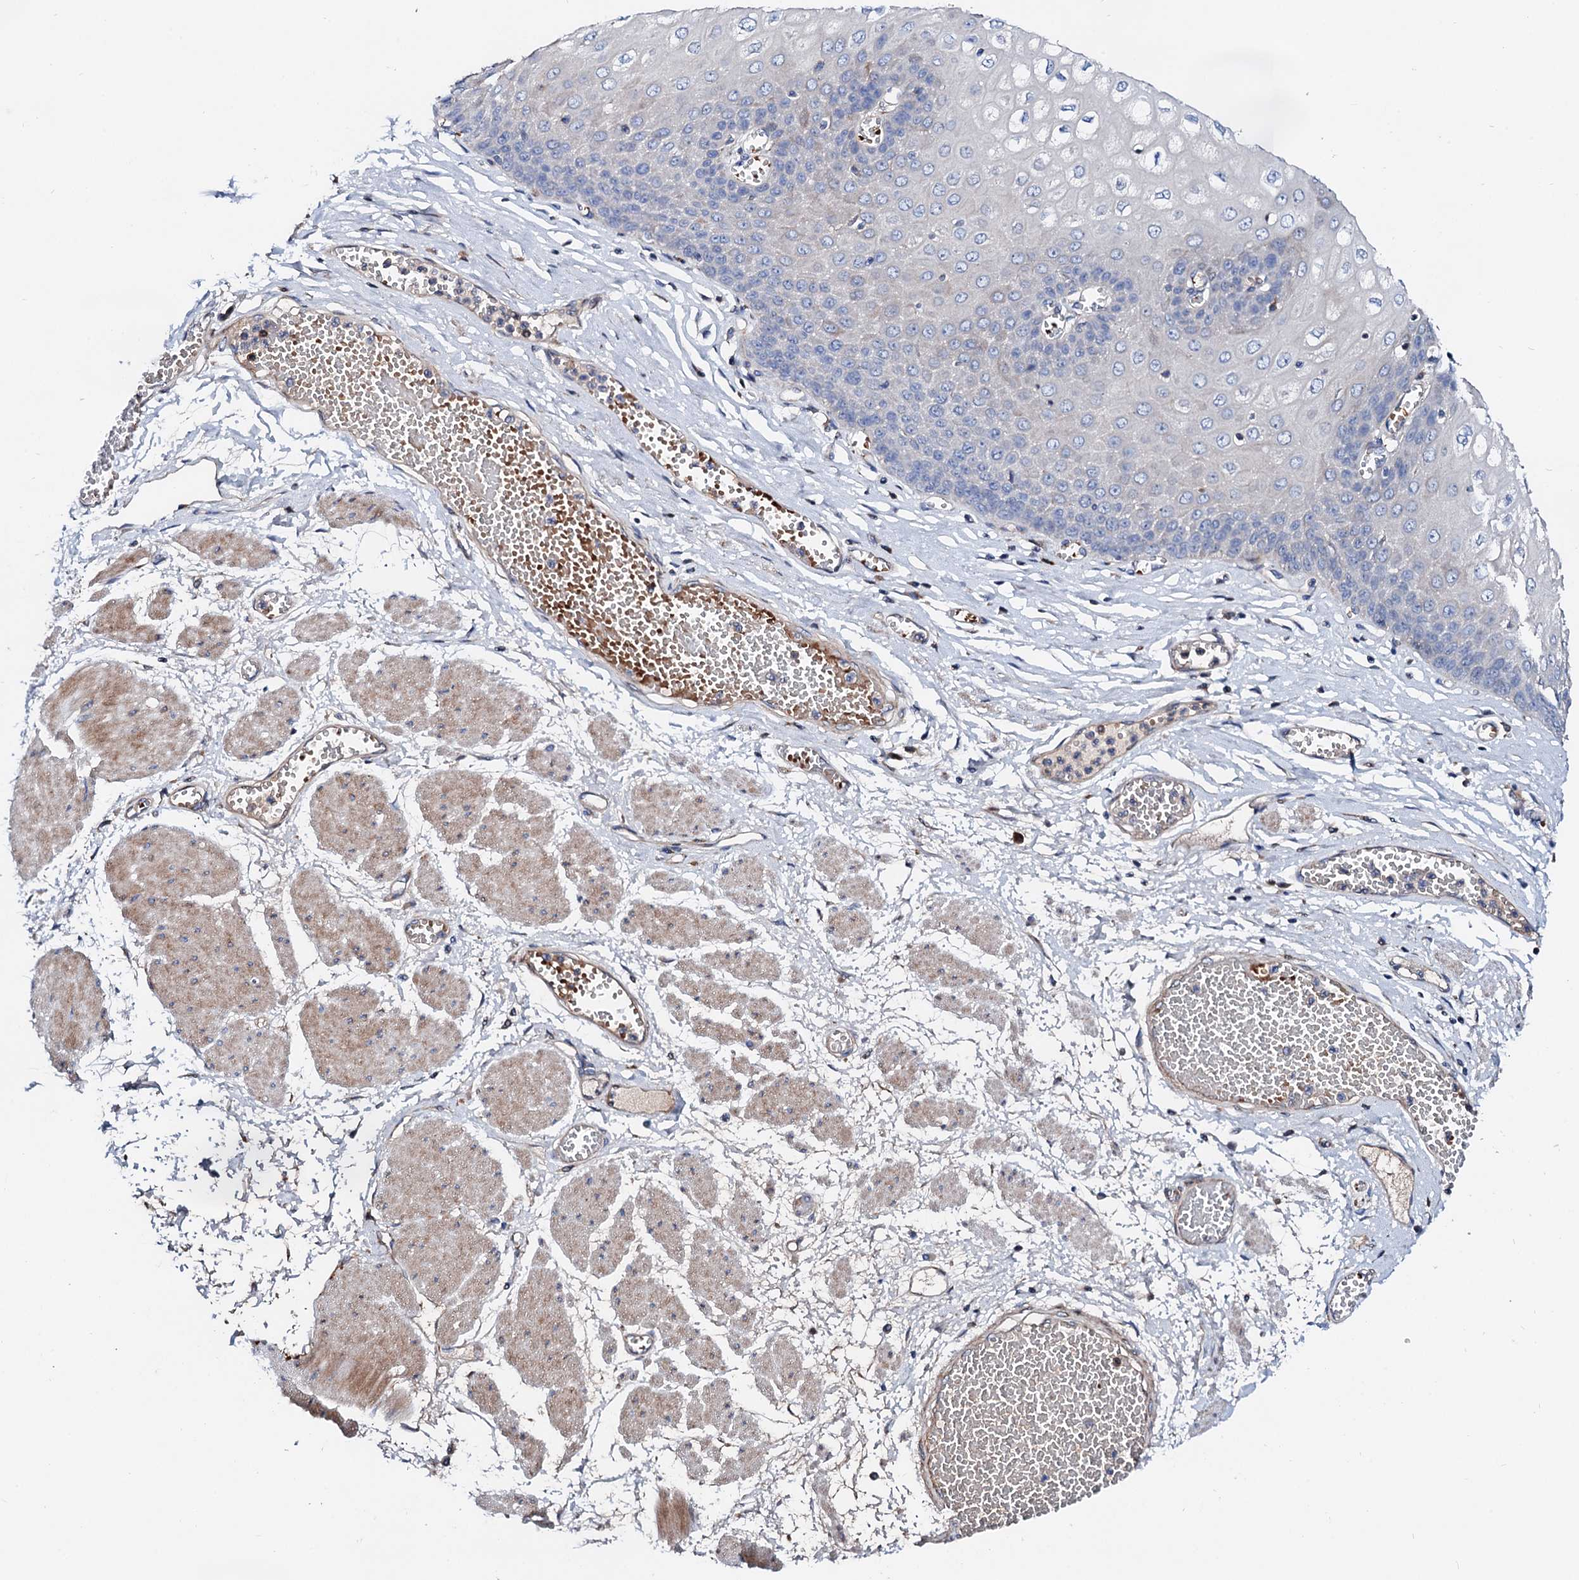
{"staining": {"intensity": "moderate", "quantity": "<25%", "location": "cytoplasmic/membranous"}, "tissue": "esophagus", "cell_type": "Squamous epithelial cells", "image_type": "normal", "snomed": [{"axis": "morphology", "description": "Normal tissue, NOS"}, {"axis": "topography", "description": "Esophagus"}], "caption": "IHC micrograph of benign human esophagus stained for a protein (brown), which reveals low levels of moderate cytoplasmic/membranous expression in approximately <25% of squamous epithelial cells.", "gene": "SLC10A7", "patient": {"sex": "male", "age": 60}}